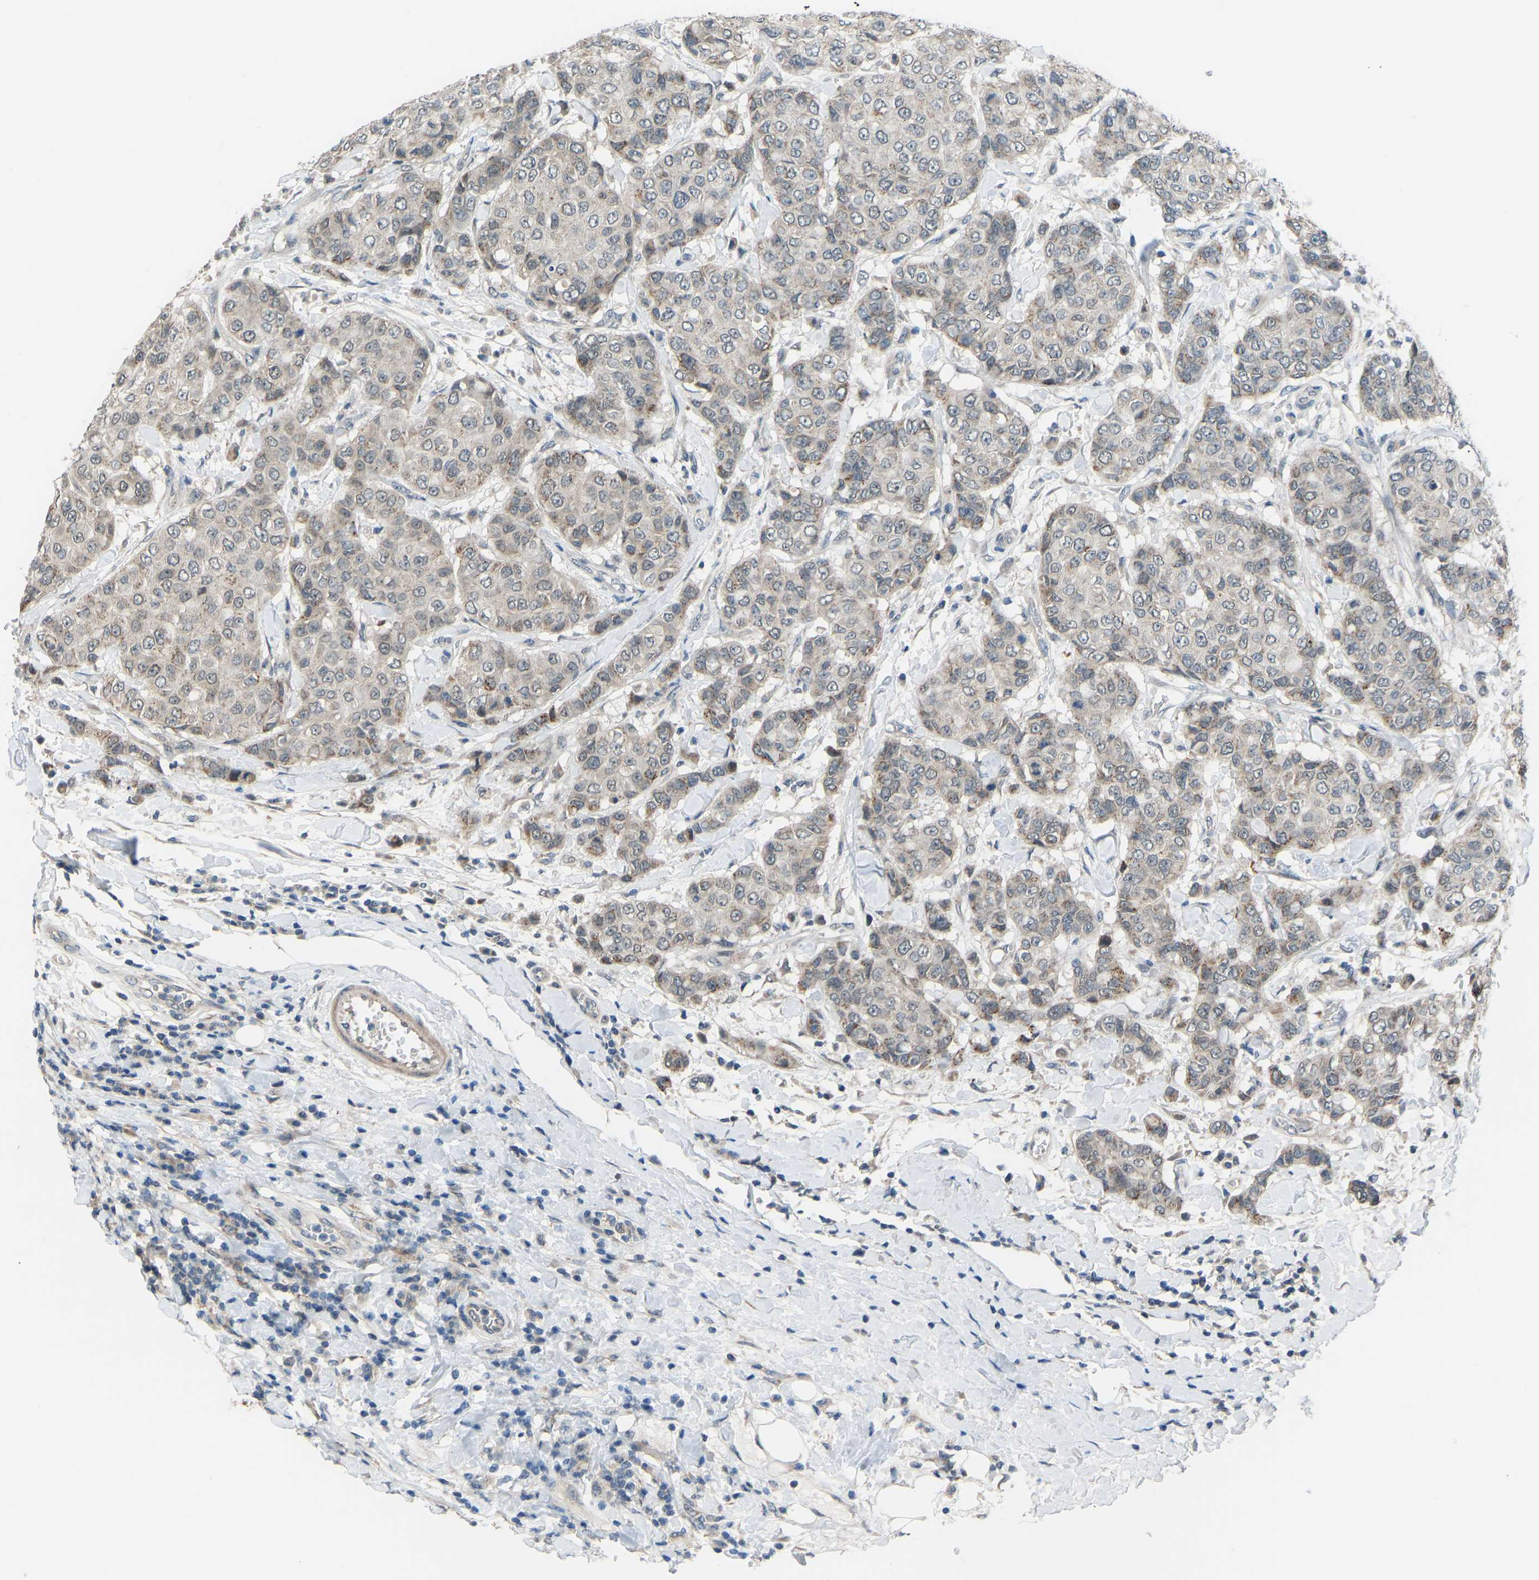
{"staining": {"intensity": "moderate", "quantity": "<25%", "location": "cytoplasmic/membranous"}, "tissue": "breast cancer", "cell_type": "Tumor cells", "image_type": "cancer", "snomed": [{"axis": "morphology", "description": "Duct carcinoma"}, {"axis": "topography", "description": "Breast"}], "caption": "Human breast cancer (intraductal carcinoma) stained with a brown dye displays moderate cytoplasmic/membranous positive positivity in approximately <25% of tumor cells.", "gene": "CDK2AP1", "patient": {"sex": "female", "age": 27}}